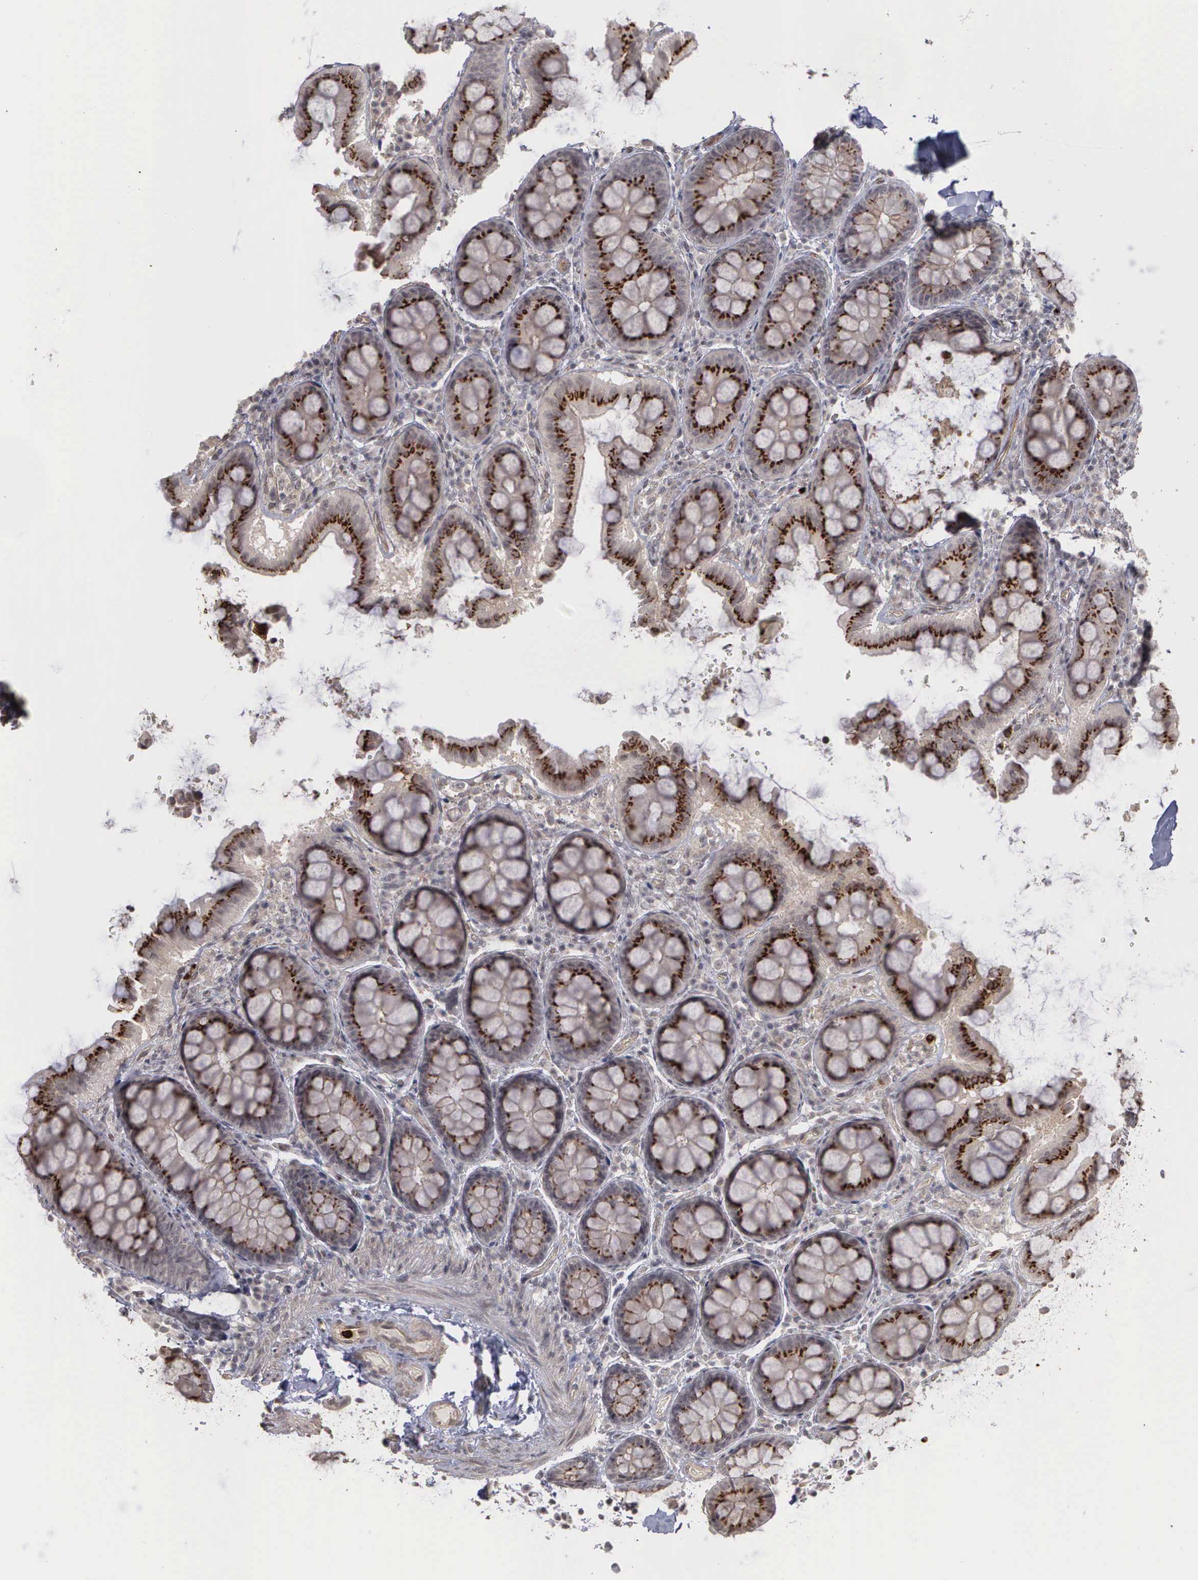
{"staining": {"intensity": "weak", "quantity": ">75%", "location": "cytoplasmic/membranous"}, "tissue": "colon", "cell_type": "Endothelial cells", "image_type": "normal", "snomed": [{"axis": "morphology", "description": "Normal tissue, NOS"}, {"axis": "topography", "description": "Colon"}], "caption": "DAB immunohistochemical staining of benign colon reveals weak cytoplasmic/membranous protein expression in approximately >75% of endothelial cells.", "gene": "MMP9", "patient": {"sex": "female", "age": 61}}